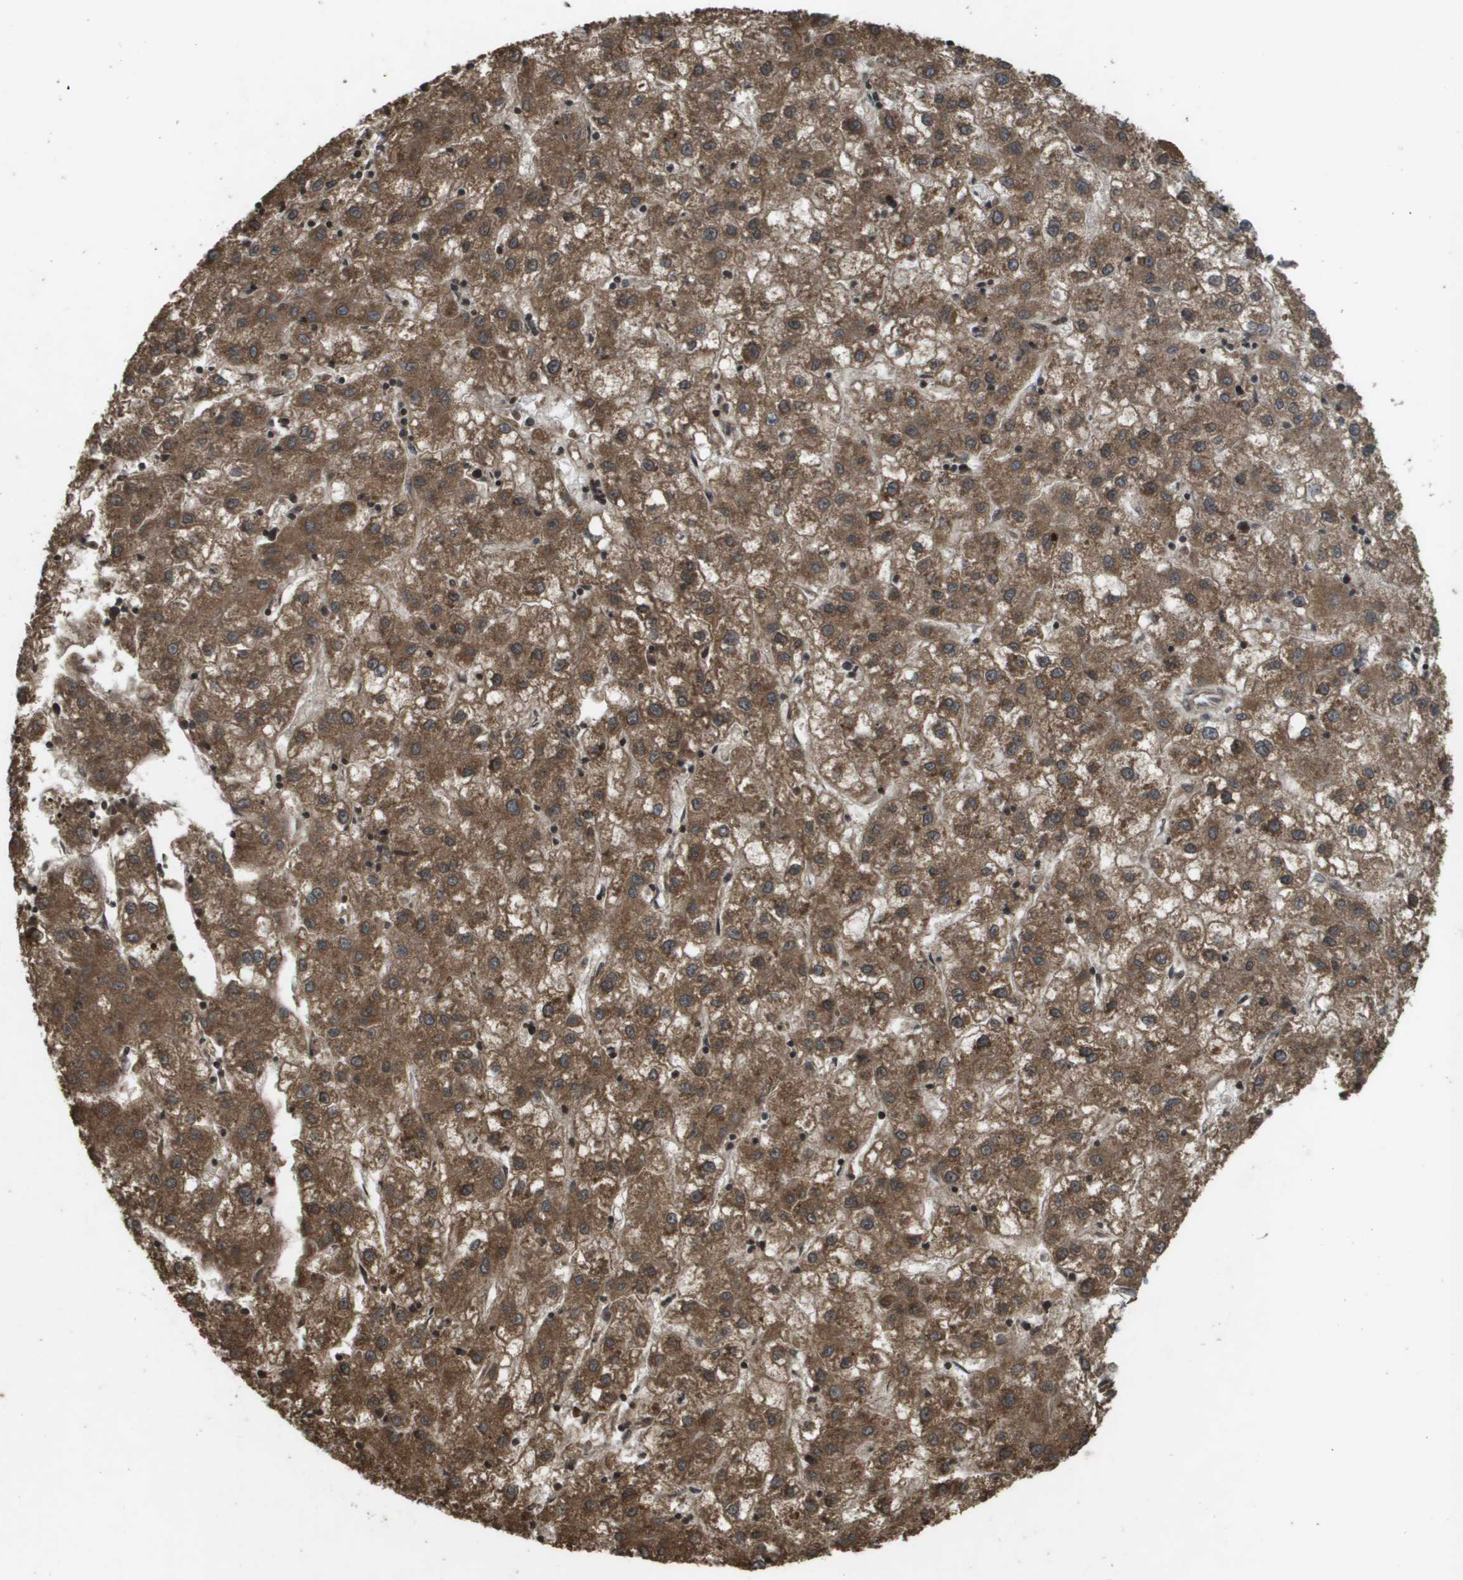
{"staining": {"intensity": "moderate", "quantity": ">75%", "location": "cytoplasmic/membranous"}, "tissue": "liver cancer", "cell_type": "Tumor cells", "image_type": "cancer", "snomed": [{"axis": "morphology", "description": "Carcinoma, Hepatocellular, NOS"}, {"axis": "topography", "description": "Liver"}], "caption": "Hepatocellular carcinoma (liver) stained with DAB (3,3'-diaminobenzidine) IHC exhibits medium levels of moderate cytoplasmic/membranous positivity in approximately >75% of tumor cells.", "gene": "KIF11", "patient": {"sex": "male", "age": 72}}